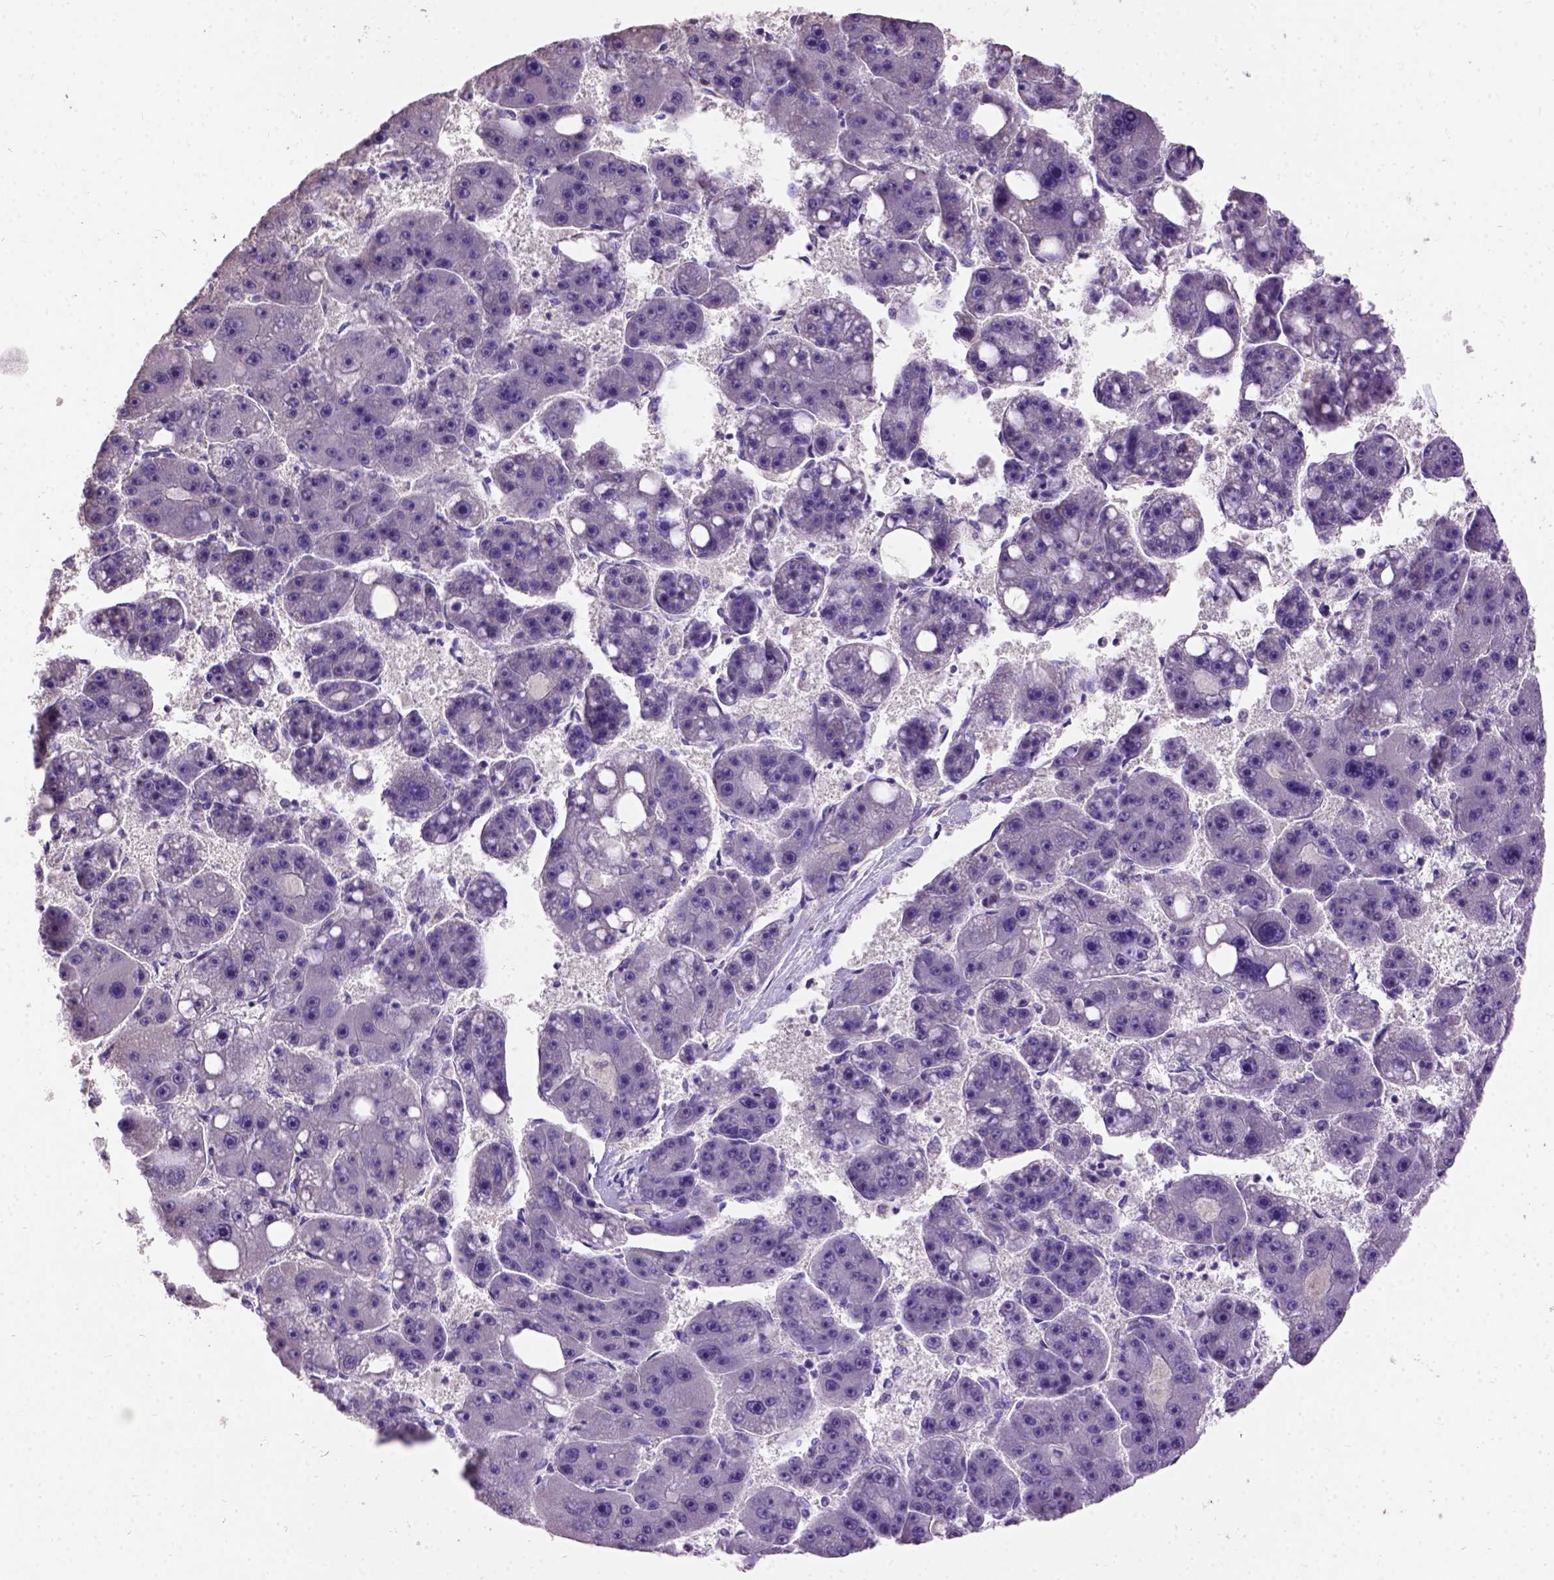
{"staining": {"intensity": "negative", "quantity": "none", "location": "none"}, "tissue": "liver cancer", "cell_type": "Tumor cells", "image_type": "cancer", "snomed": [{"axis": "morphology", "description": "Carcinoma, Hepatocellular, NOS"}, {"axis": "topography", "description": "Liver"}], "caption": "Tumor cells show no significant expression in liver hepatocellular carcinoma.", "gene": "DQX1", "patient": {"sex": "female", "age": 61}}